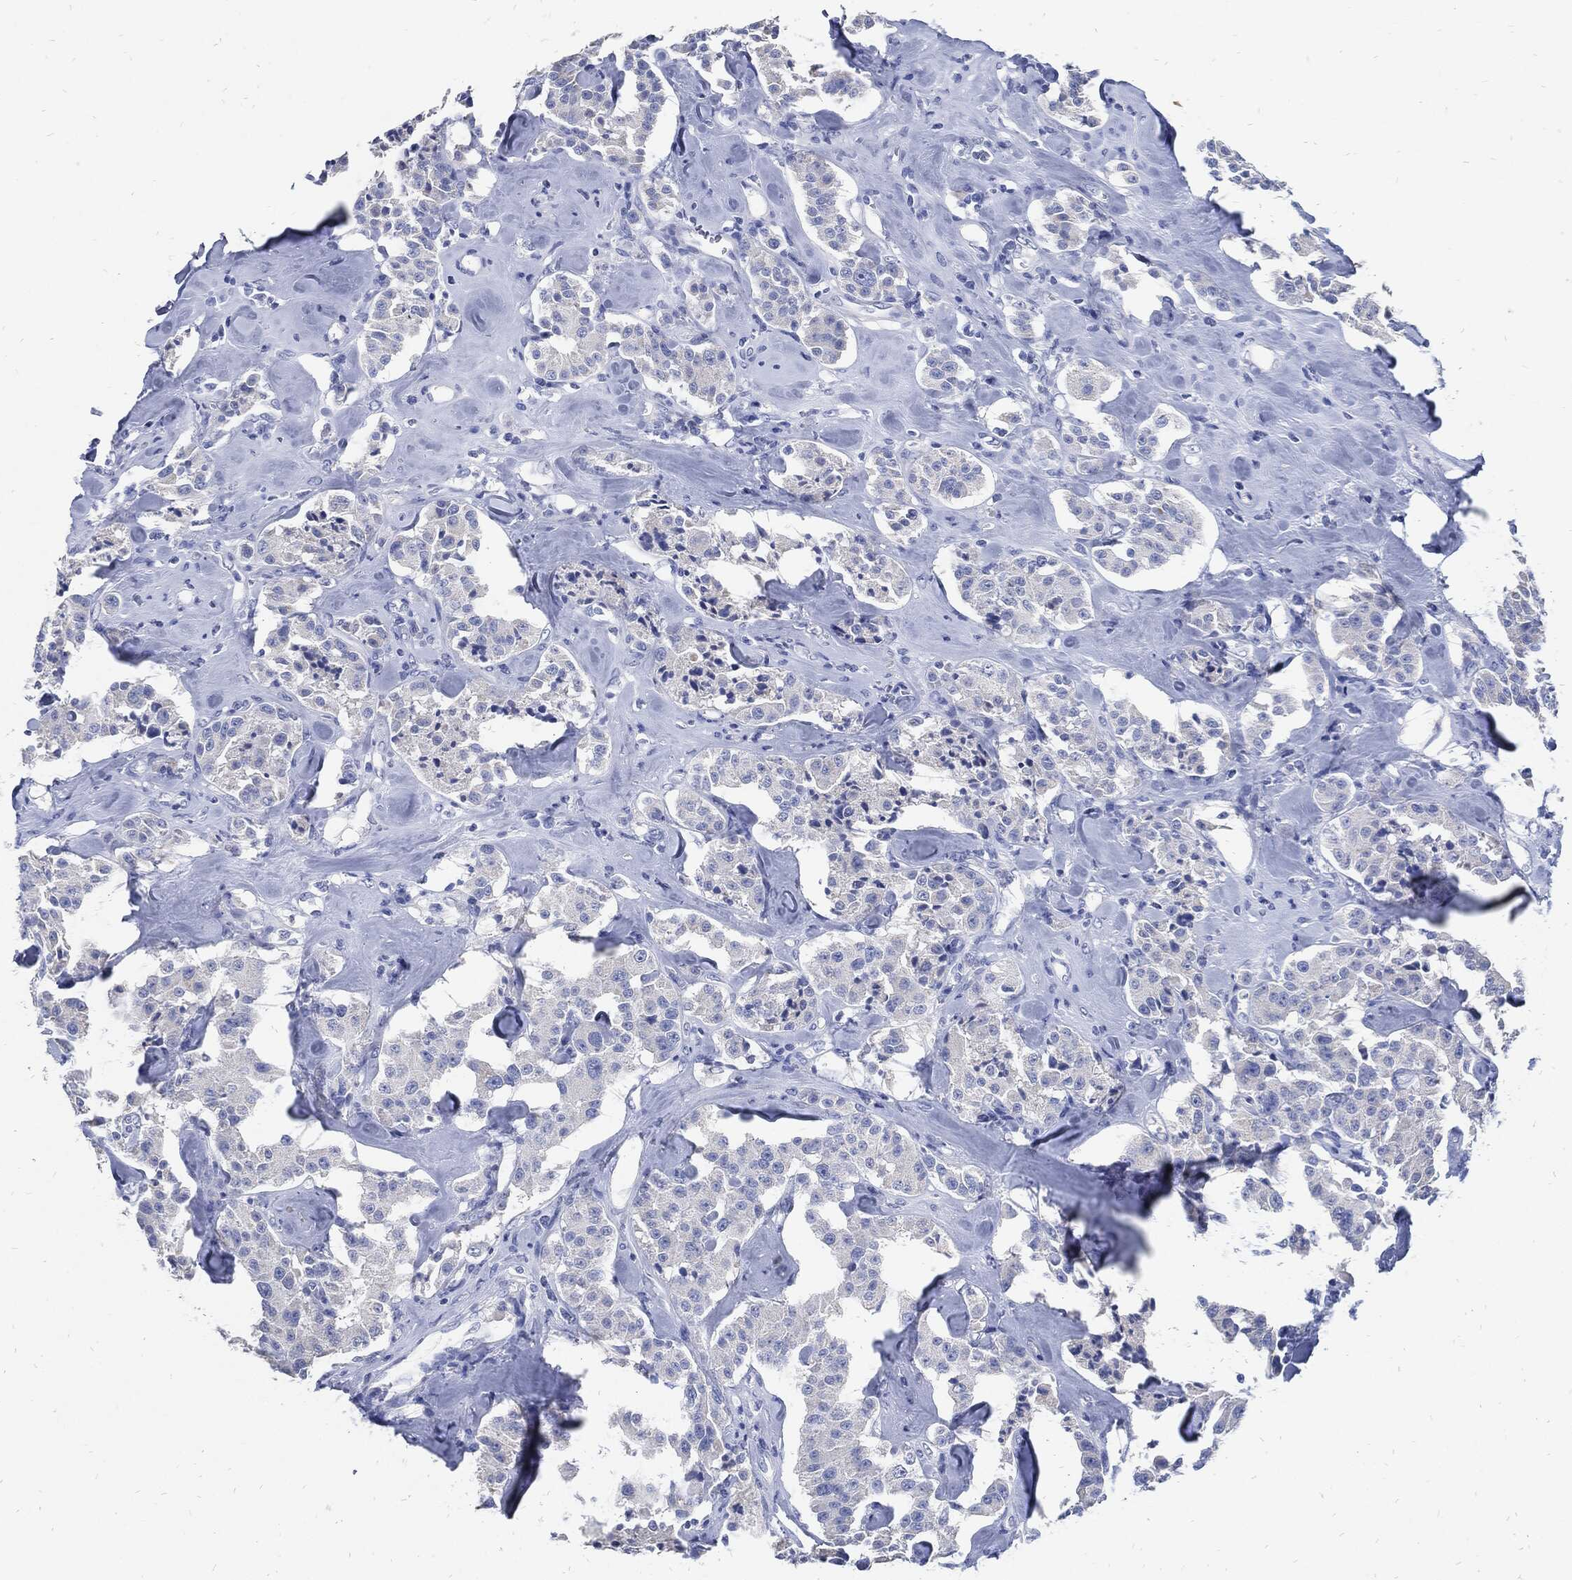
{"staining": {"intensity": "negative", "quantity": "none", "location": "none"}, "tissue": "carcinoid", "cell_type": "Tumor cells", "image_type": "cancer", "snomed": [{"axis": "morphology", "description": "Carcinoid, malignant, NOS"}, {"axis": "topography", "description": "Pancreas"}], "caption": "Human carcinoid stained for a protein using immunohistochemistry (IHC) reveals no positivity in tumor cells.", "gene": "FABP4", "patient": {"sex": "male", "age": 41}}